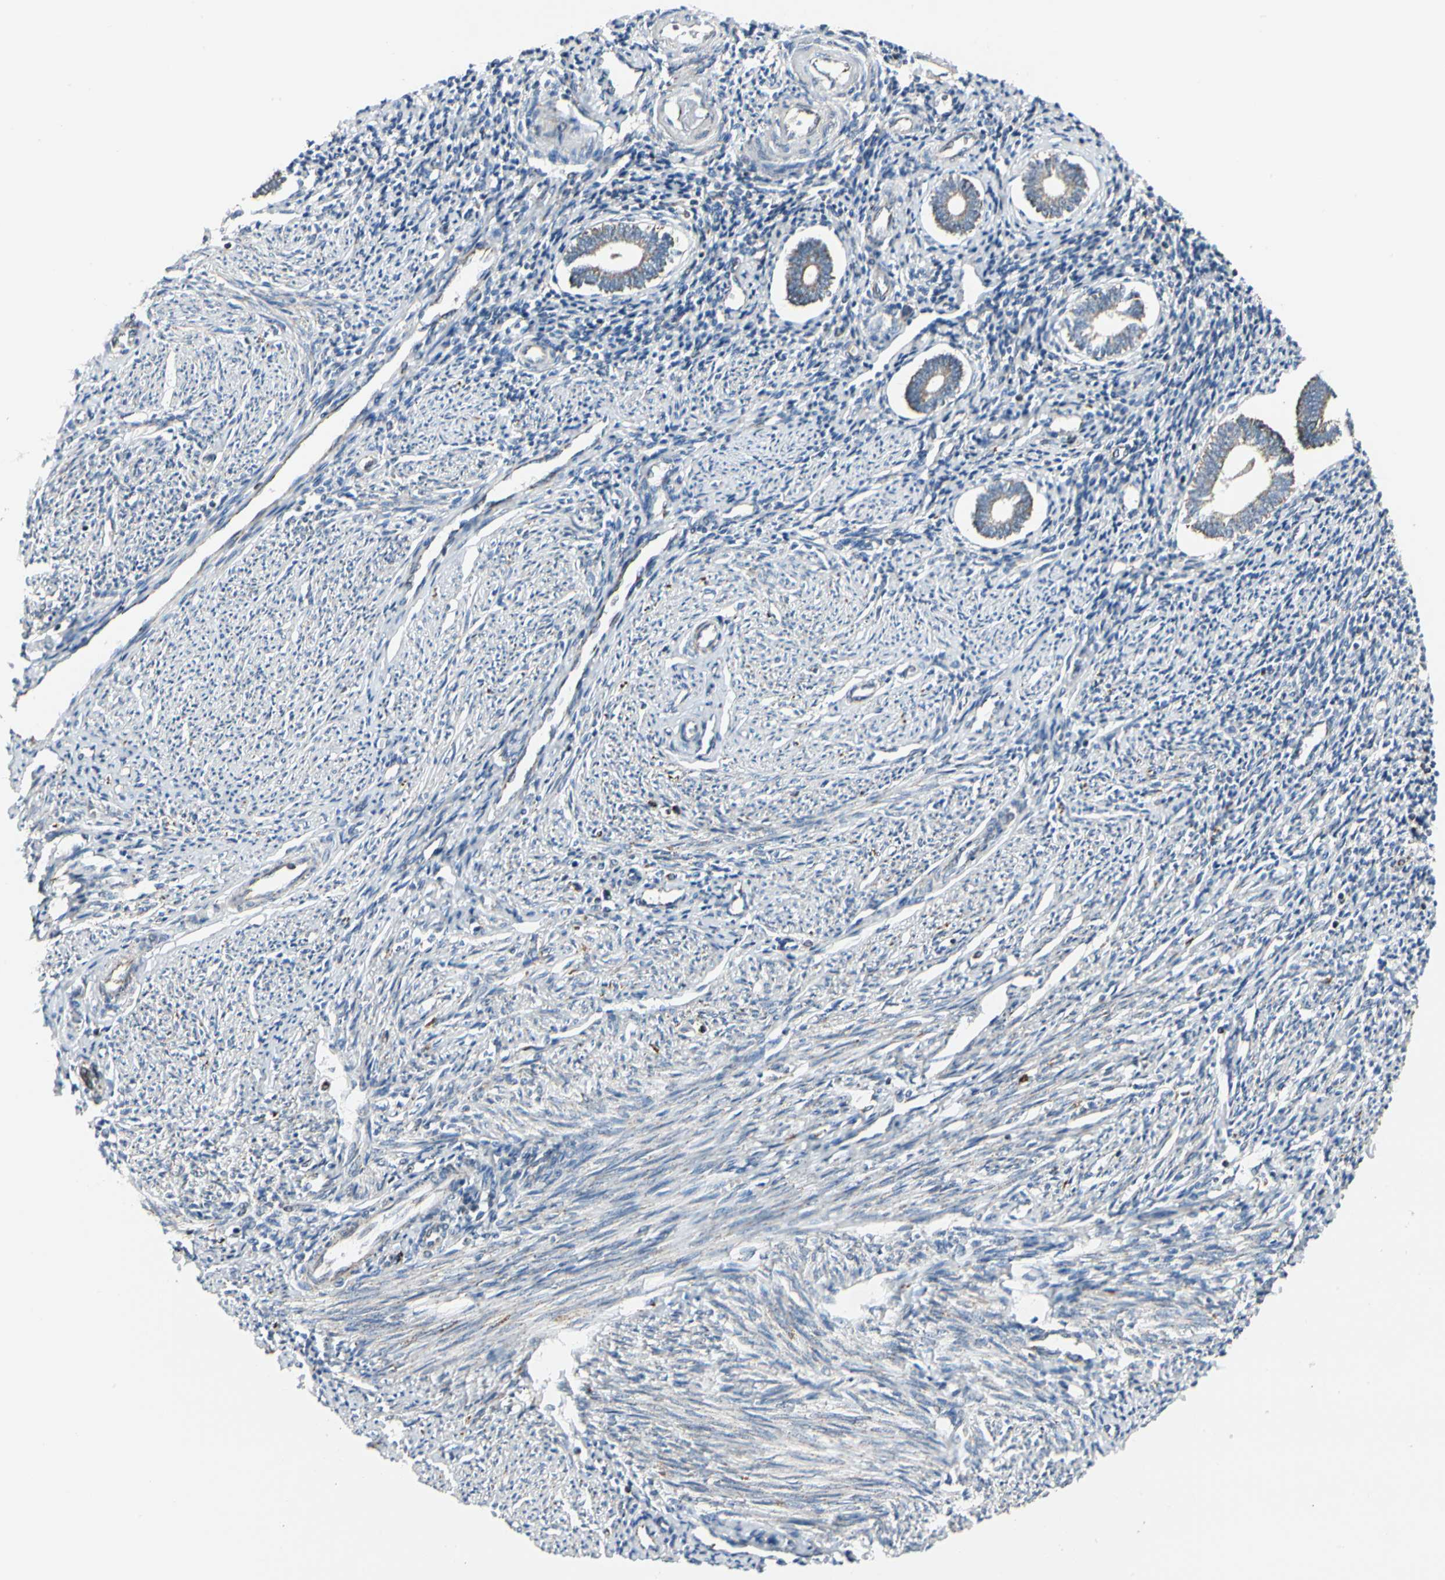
{"staining": {"intensity": "weak", "quantity": "<25%", "location": "cytoplasmic/membranous"}, "tissue": "endometrium", "cell_type": "Cells in endometrial stroma", "image_type": "normal", "snomed": [{"axis": "morphology", "description": "Normal tissue, NOS"}, {"axis": "topography", "description": "Endometrium"}], "caption": "IHC image of benign human endometrium stained for a protein (brown), which shows no expression in cells in endometrial stroma.", "gene": "ANKS6", "patient": {"sex": "female", "age": 52}}